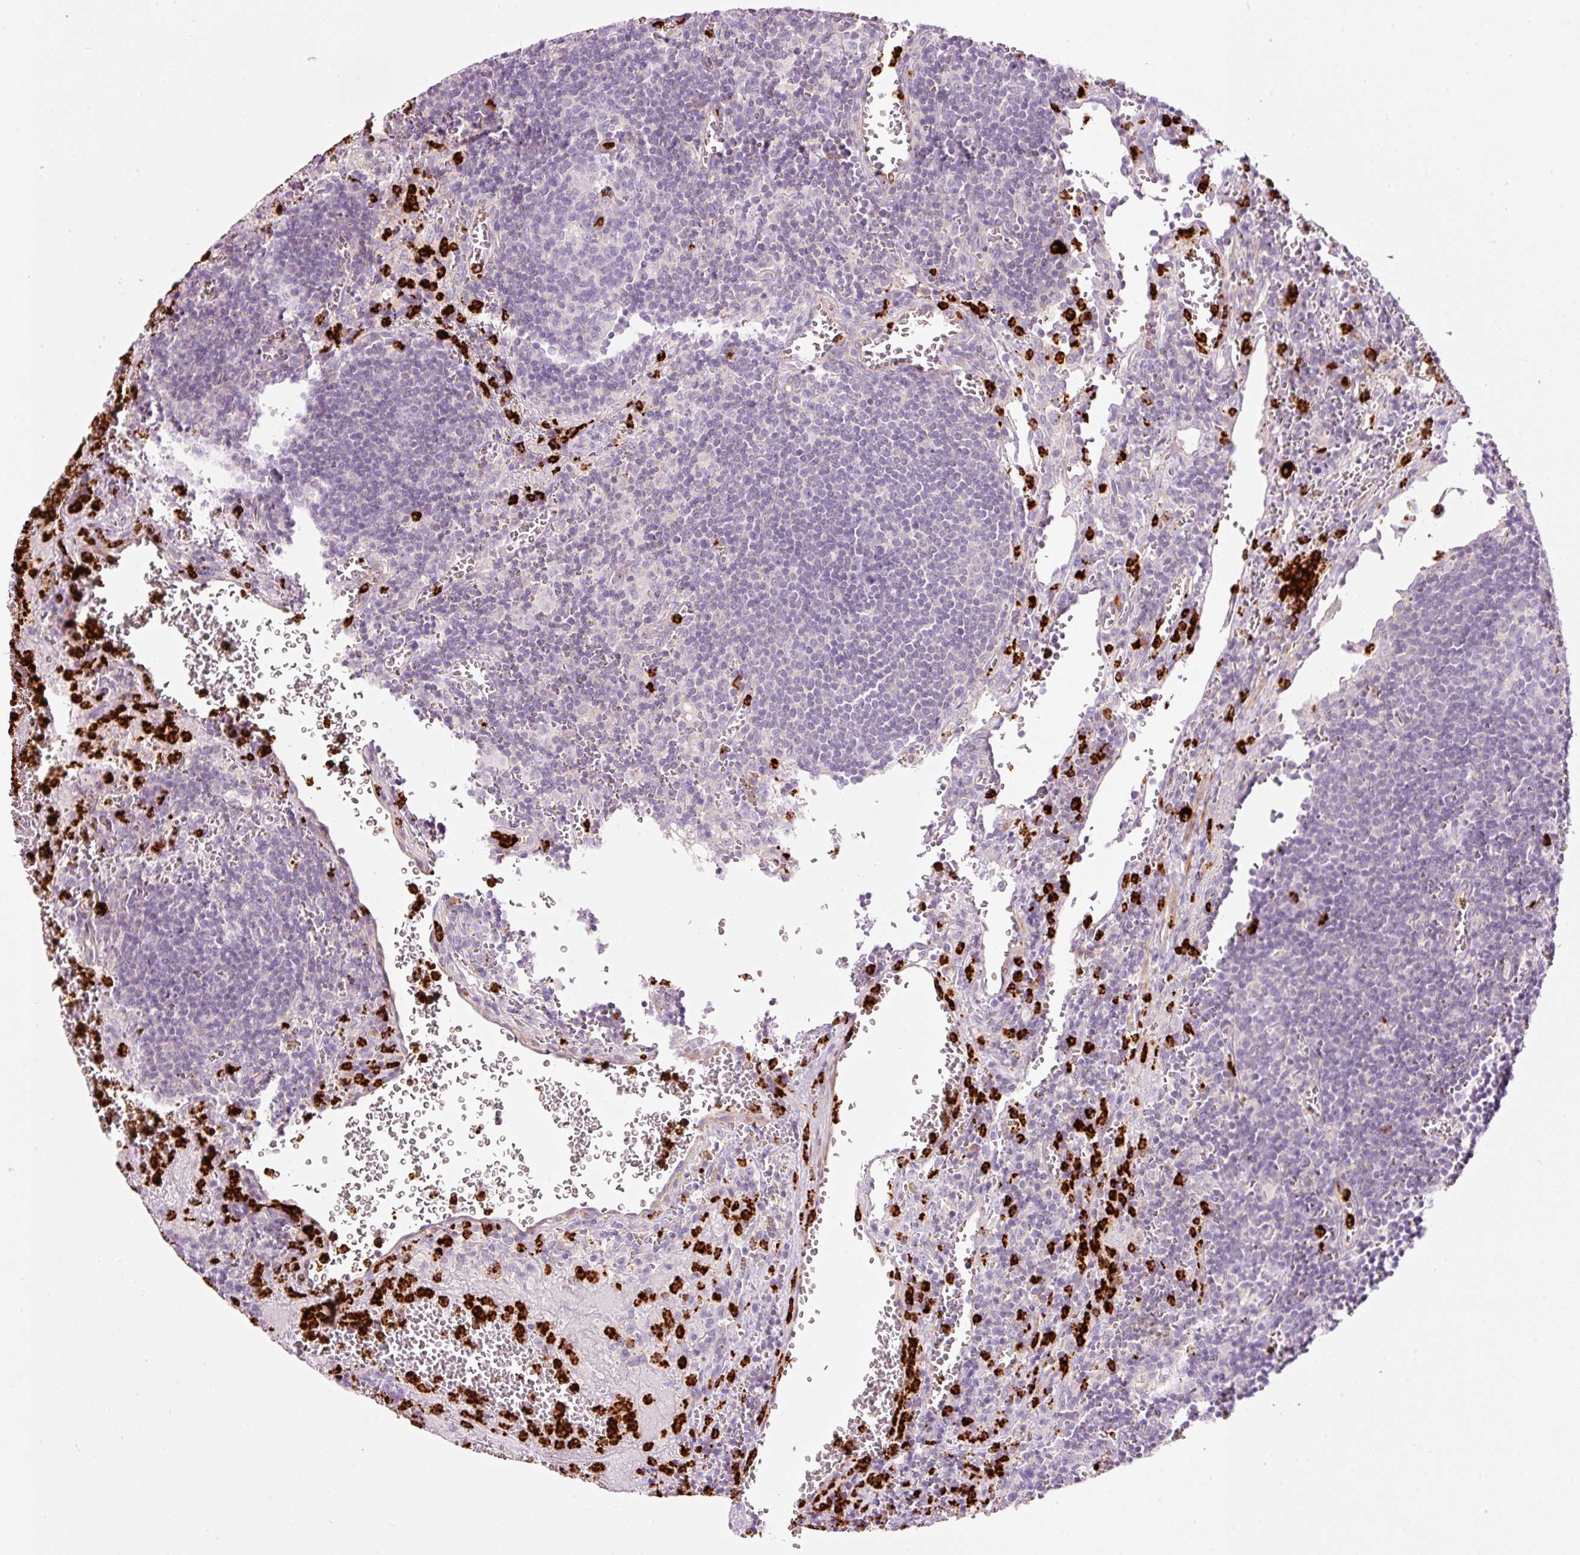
{"staining": {"intensity": "negative", "quantity": "none", "location": "none"}, "tissue": "lymph node", "cell_type": "Germinal center cells", "image_type": "normal", "snomed": [{"axis": "morphology", "description": "Normal tissue, NOS"}, {"axis": "topography", "description": "Lymph node"}], "caption": "High power microscopy micrograph of an IHC image of benign lymph node, revealing no significant expression in germinal center cells.", "gene": "MAP3K3", "patient": {"sex": "male", "age": 50}}